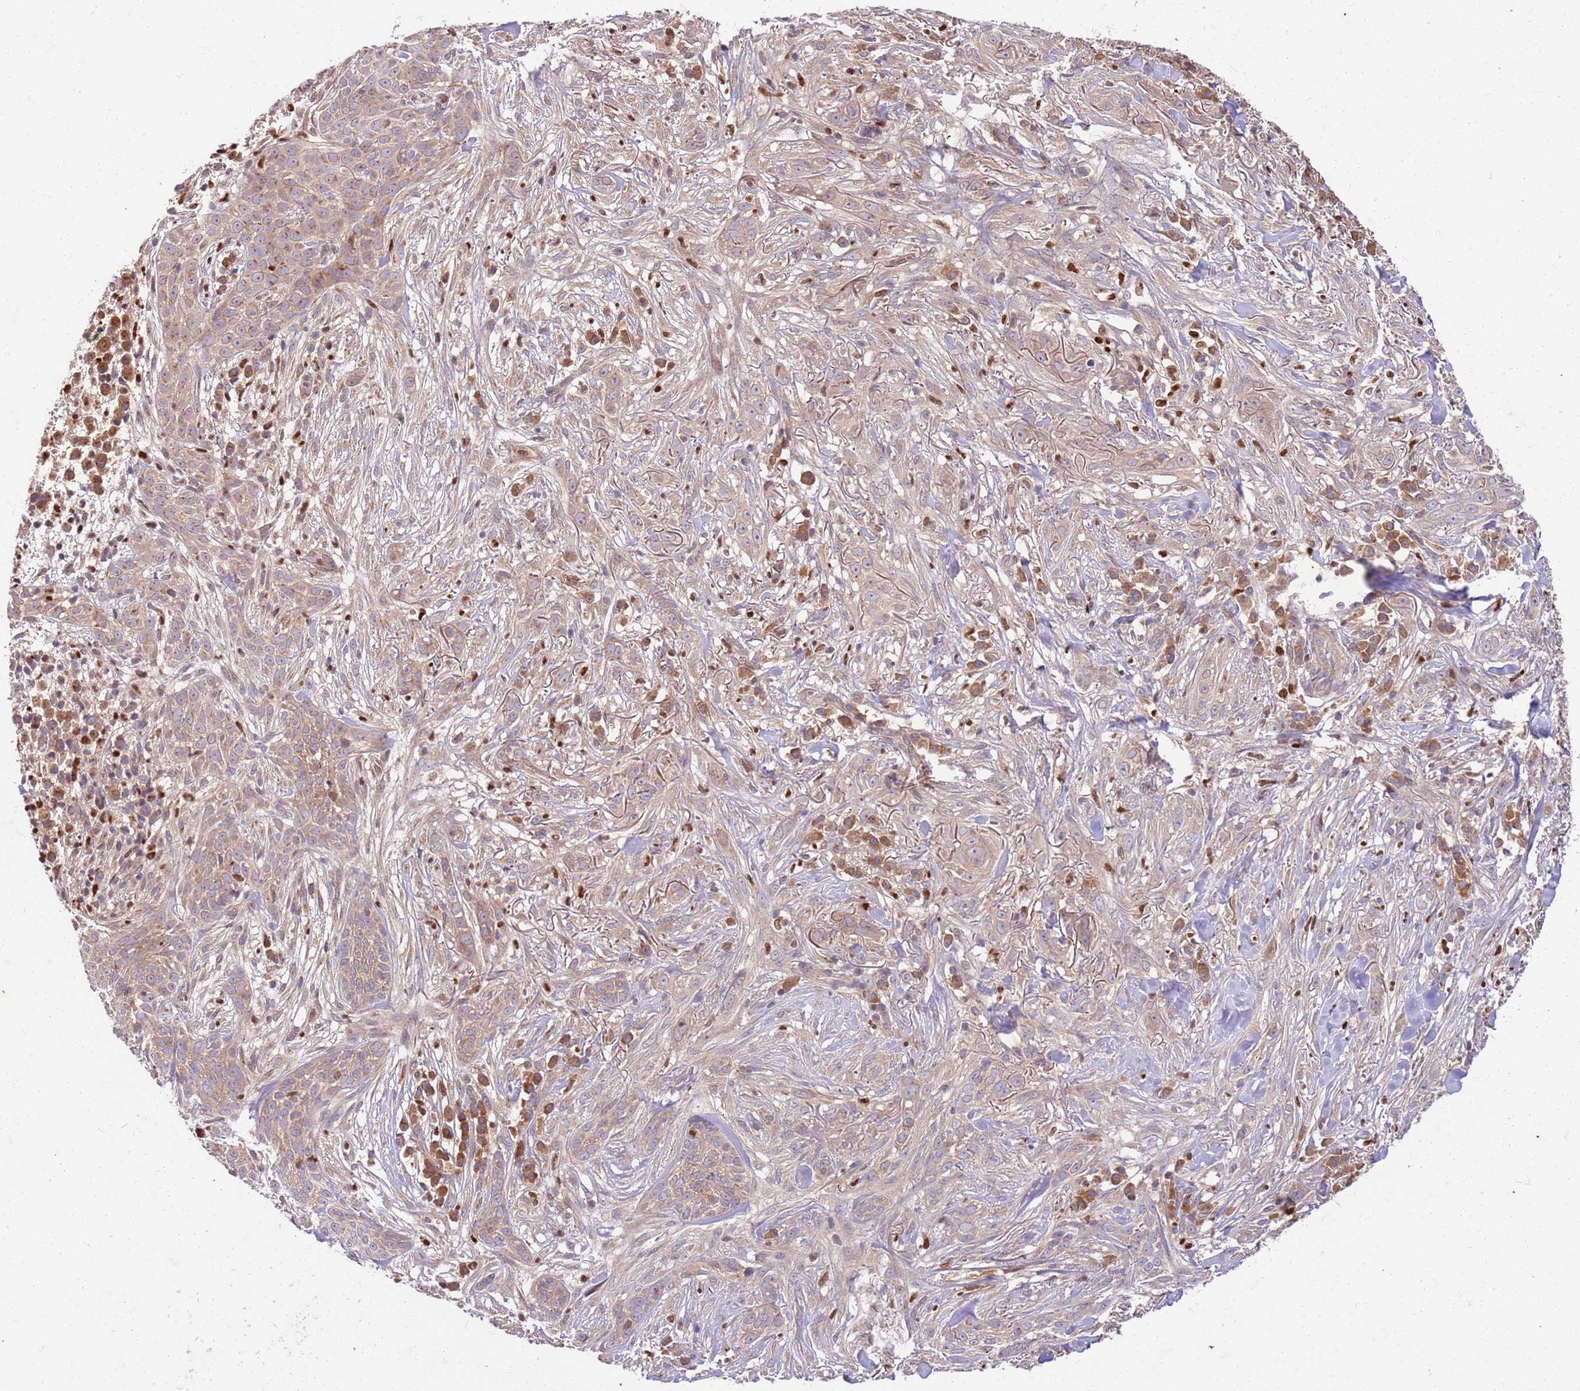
{"staining": {"intensity": "weak", "quantity": "25%-75%", "location": "cytoplasmic/membranous"}, "tissue": "skin cancer", "cell_type": "Tumor cells", "image_type": "cancer", "snomed": [{"axis": "morphology", "description": "Basal cell carcinoma"}, {"axis": "topography", "description": "Skin"}], "caption": "This histopathology image reveals immunohistochemistry staining of human skin cancer, with low weak cytoplasmic/membranous staining in approximately 25%-75% of tumor cells.", "gene": "OSBP", "patient": {"sex": "male", "age": 72}}